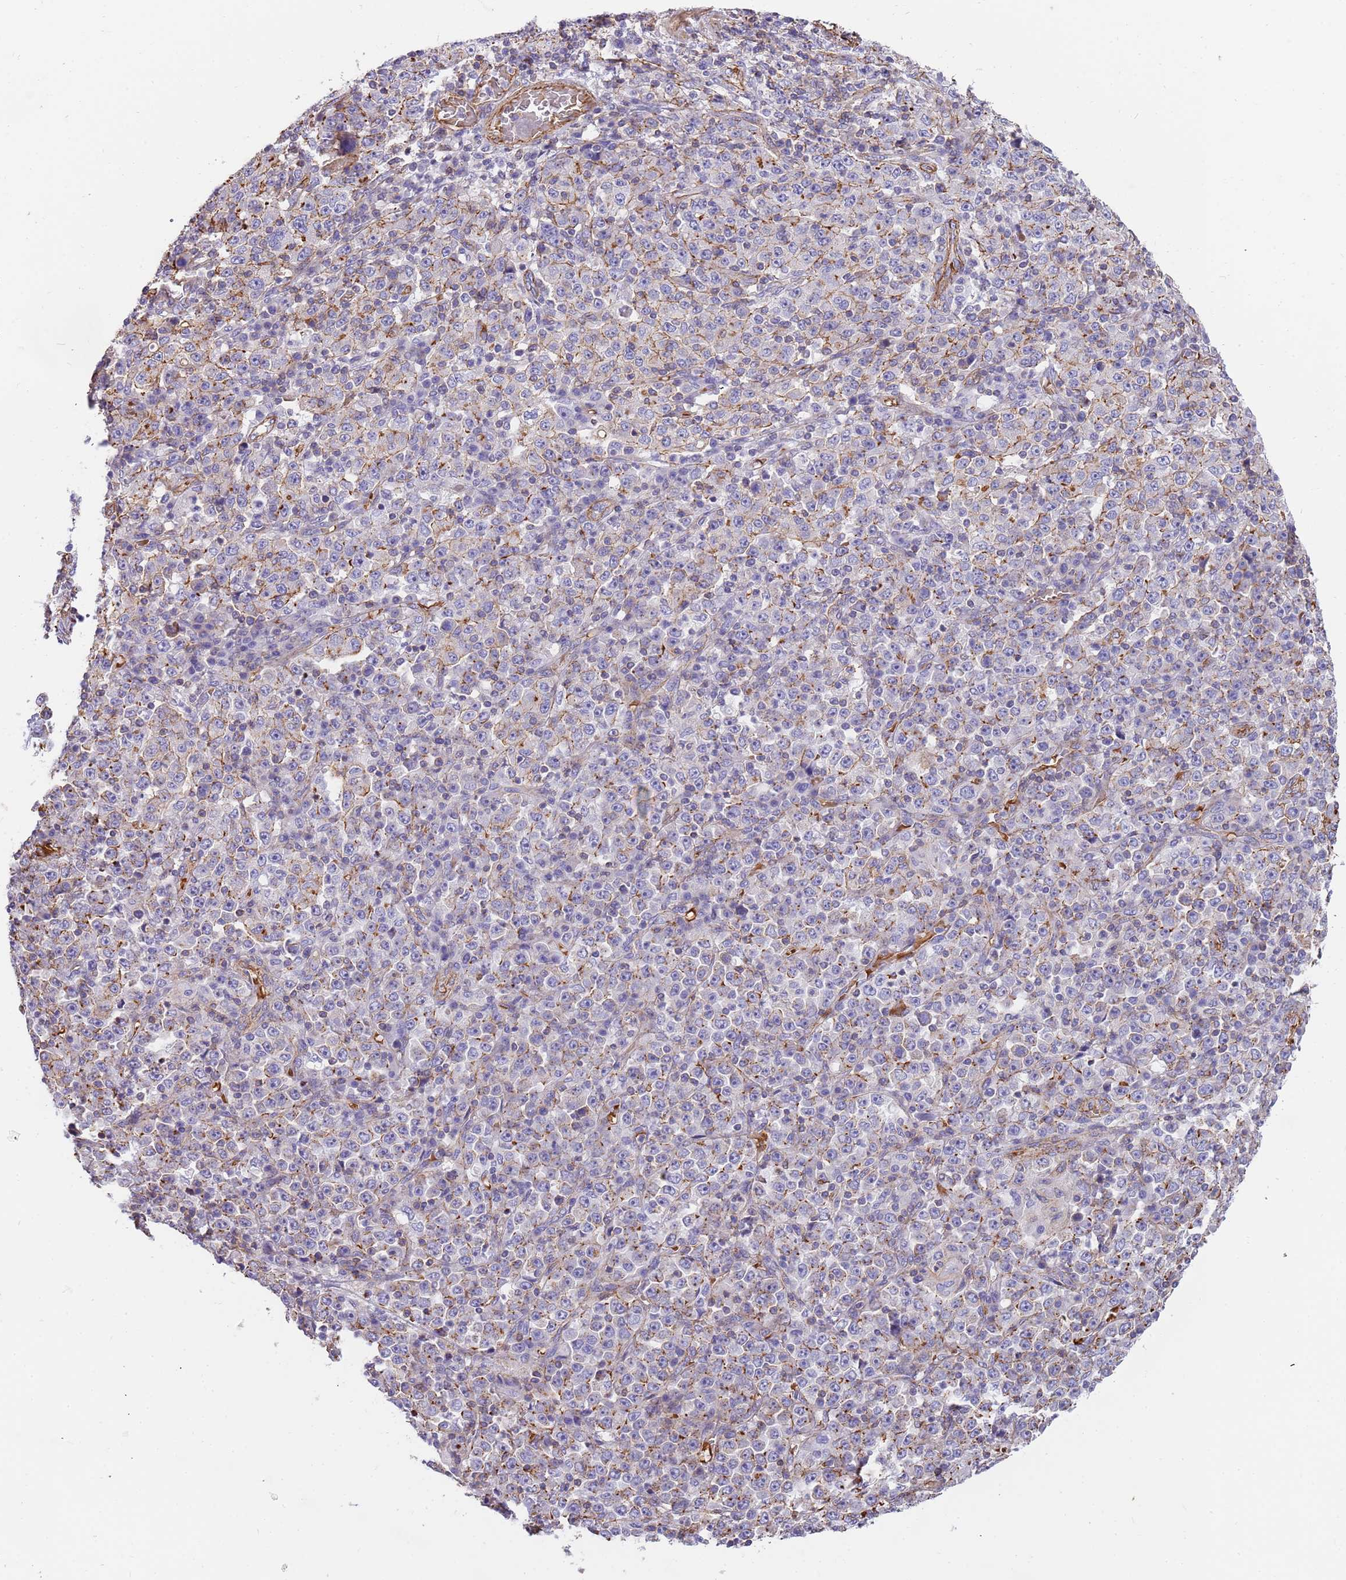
{"staining": {"intensity": "negative", "quantity": "none", "location": "none"}, "tissue": "stomach cancer", "cell_type": "Tumor cells", "image_type": "cancer", "snomed": [{"axis": "morphology", "description": "Normal tissue, NOS"}, {"axis": "morphology", "description": "Adenocarcinoma, NOS"}, {"axis": "topography", "description": "Stomach, upper"}, {"axis": "topography", "description": "Stomach"}], "caption": "The immunohistochemistry photomicrograph has no significant staining in tumor cells of stomach cancer tissue.", "gene": "GFRAL", "patient": {"sex": "male", "age": 59}}